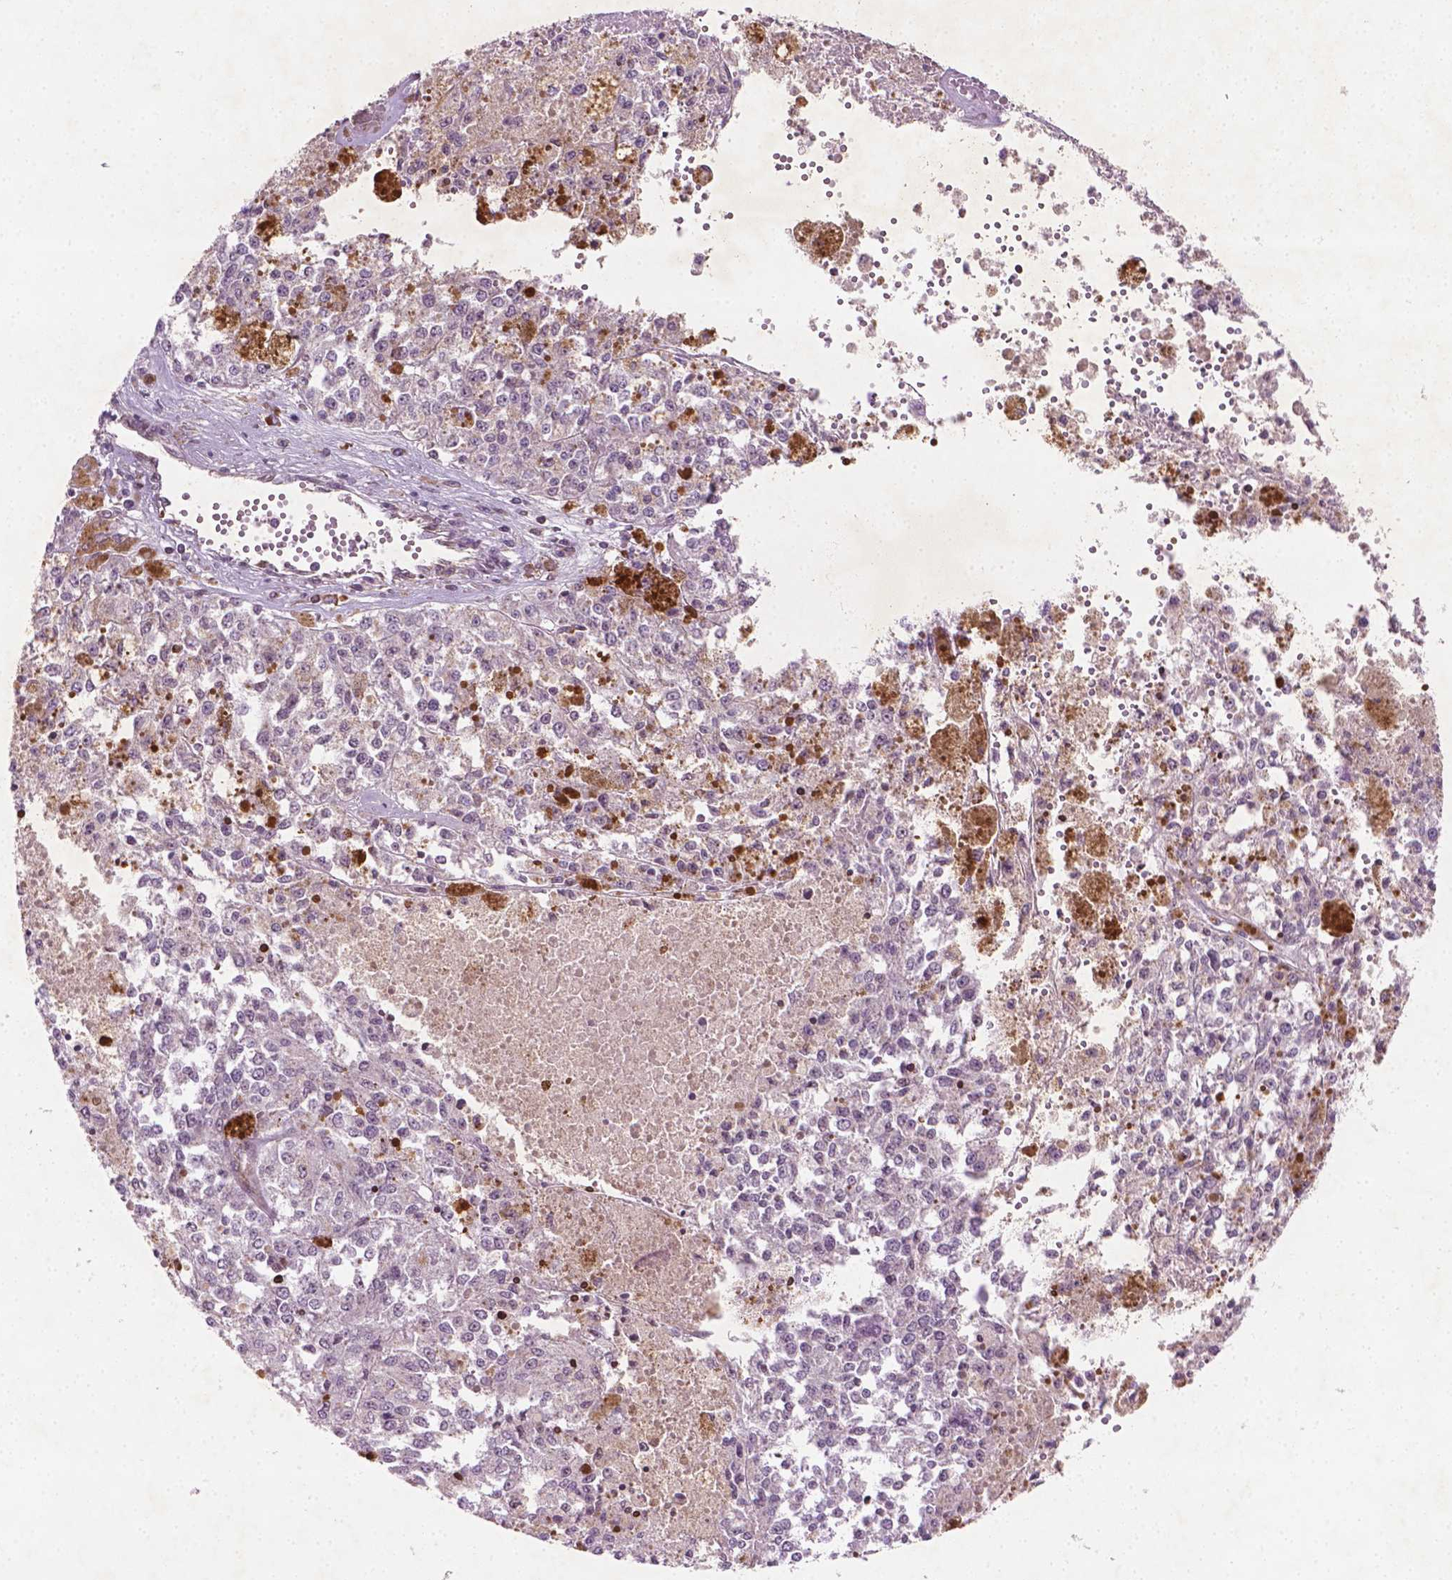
{"staining": {"intensity": "negative", "quantity": "none", "location": "none"}, "tissue": "melanoma", "cell_type": "Tumor cells", "image_type": "cancer", "snomed": [{"axis": "morphology", "description": "Malignant melanoma, Metastatic site"}, {"axis": "topography", "description": "Lymph node"}], "caption": "The image shows no significant positivity in tumor cells of malignant melanoma (metastatic site).", "gene": "TCHP", "patient": {"sex": "female", "age": 64}}